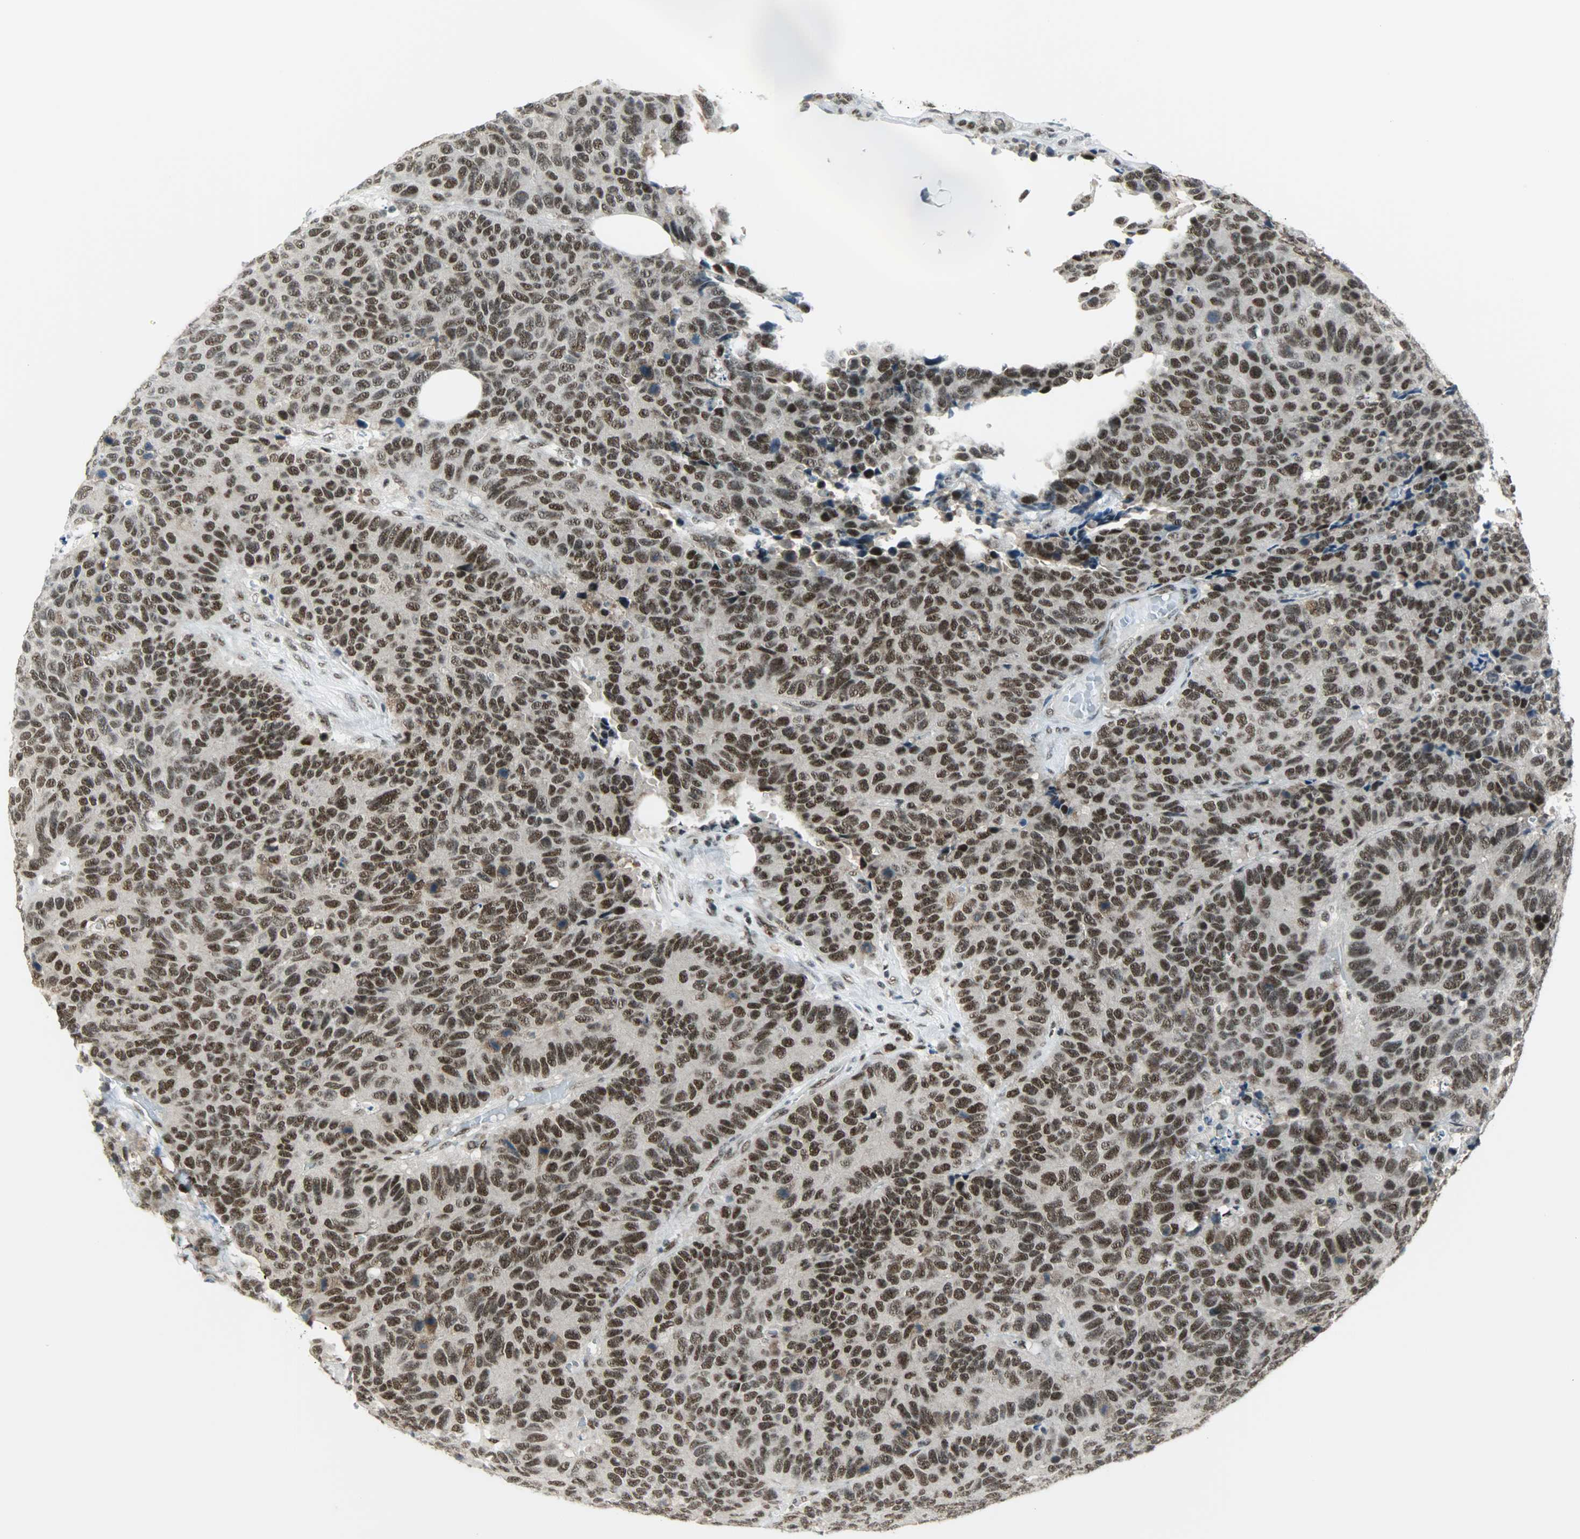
{"staining": {"intensity": "strong", "quantity": ">75%", "location": "nuclear"}, "tissue": "colorectal cancer", "cell_type": "Tumor cells", "image_type": "cancer", "snomed": [{"axis": "morphology", "description": "Adenocarcinoma, NOS"}, {"axis": "topography", "description": "Colon"}], "caption": "Immunohistochemical staining of human colorectal cancer (adenocarcinoma) reveals high levels of strong nuclear protein positivity in about >75% of tumor cells.", "gene": "SUGP1", "patient": {"sex": "female", "age": 86}}